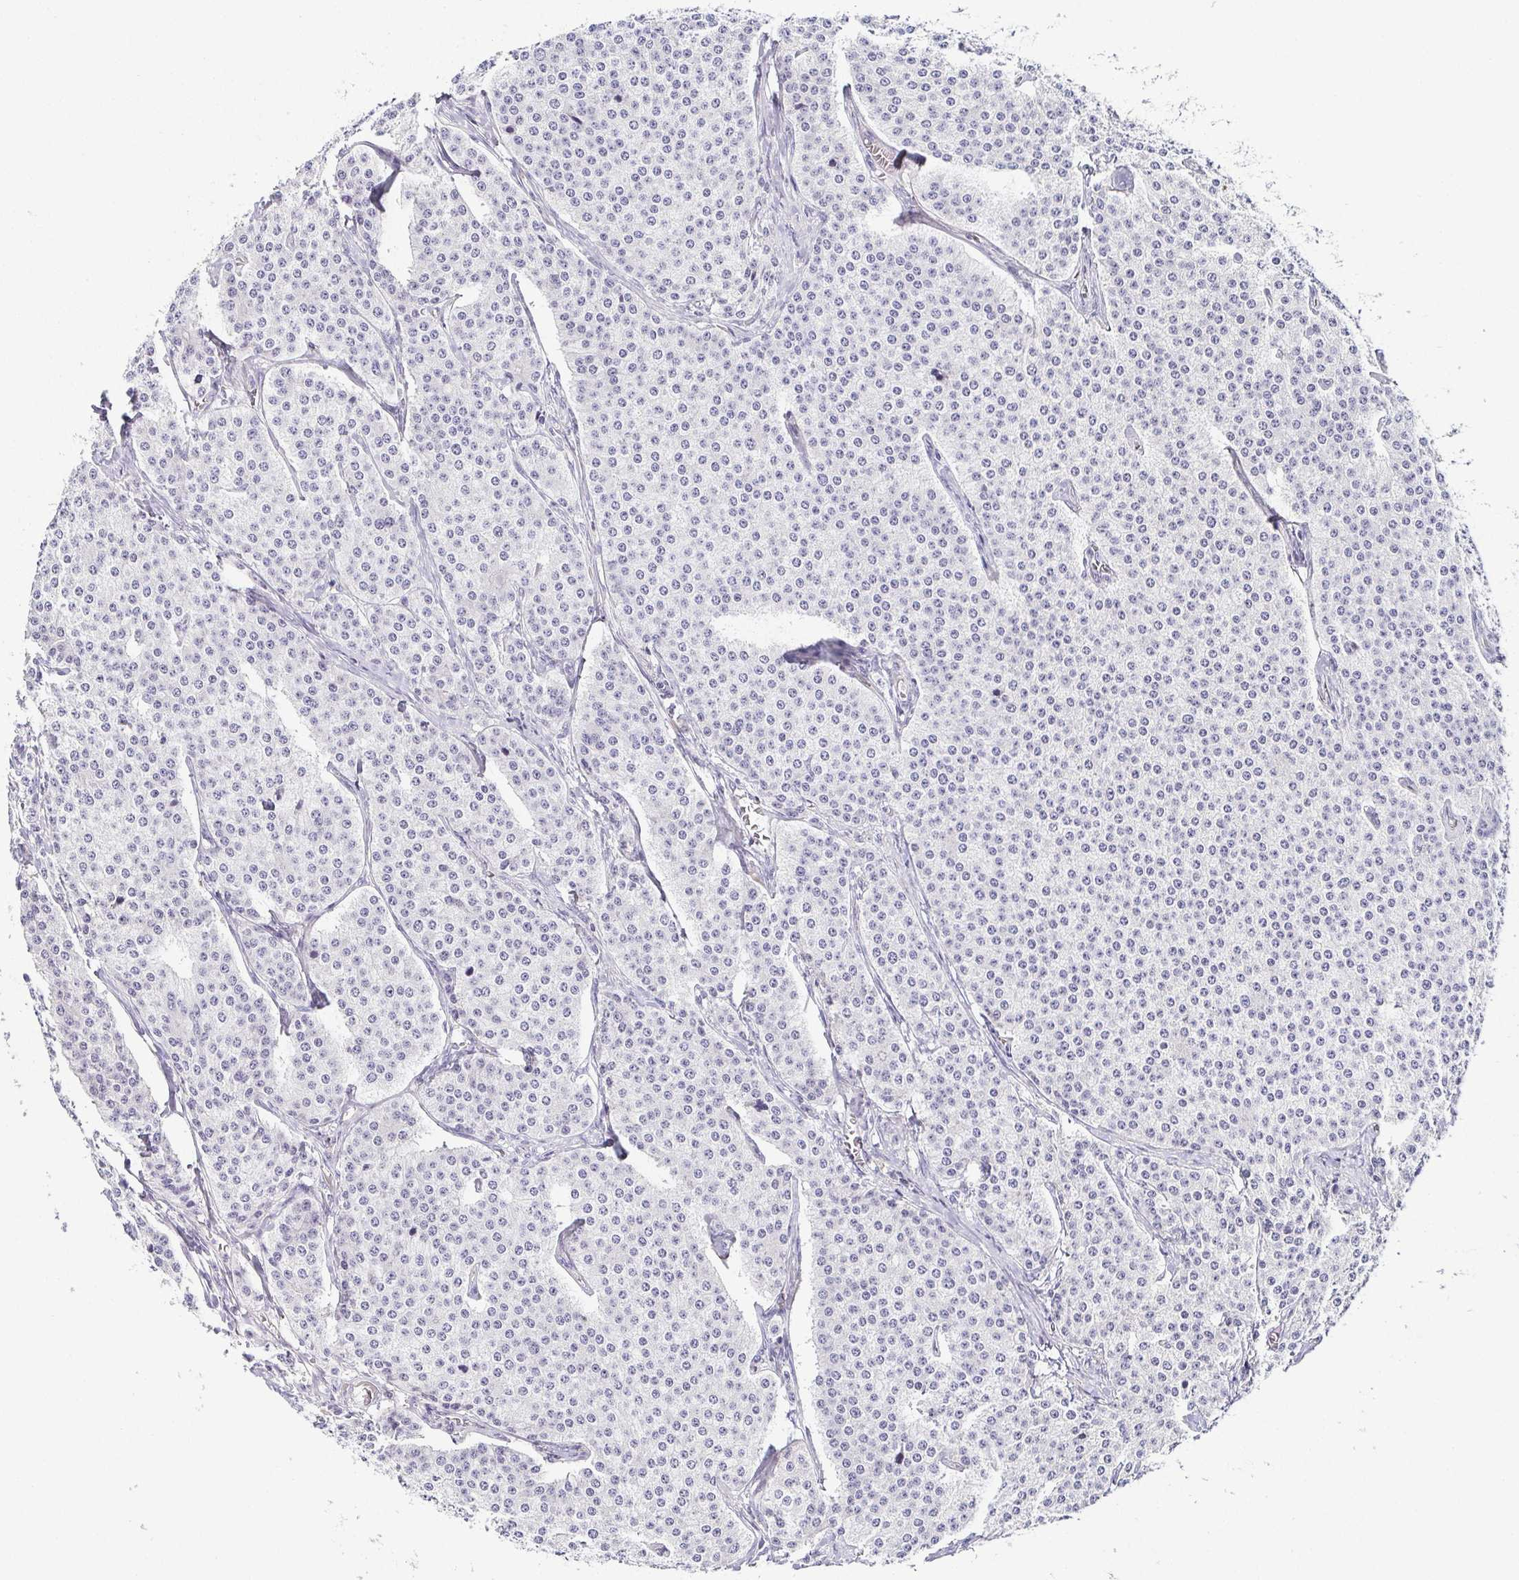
{"staining": {"intensity": "negative", "quantity": "none", "location": "none"}, "tissue": "carcinoid", "cell_type": "Tumor cells", "image_type": "cancer", "snomed": [{"axis": "morphology", "description": "Carcinoid, malignant, NOS"}, {"axis": "topography", "description": "Small intestine"}], "caption": "The image exhibits no staining of tumor cells in carcinoid (malignant).", "gene": "FAM162B", "patient": {"sex": "female", "age": 64}}